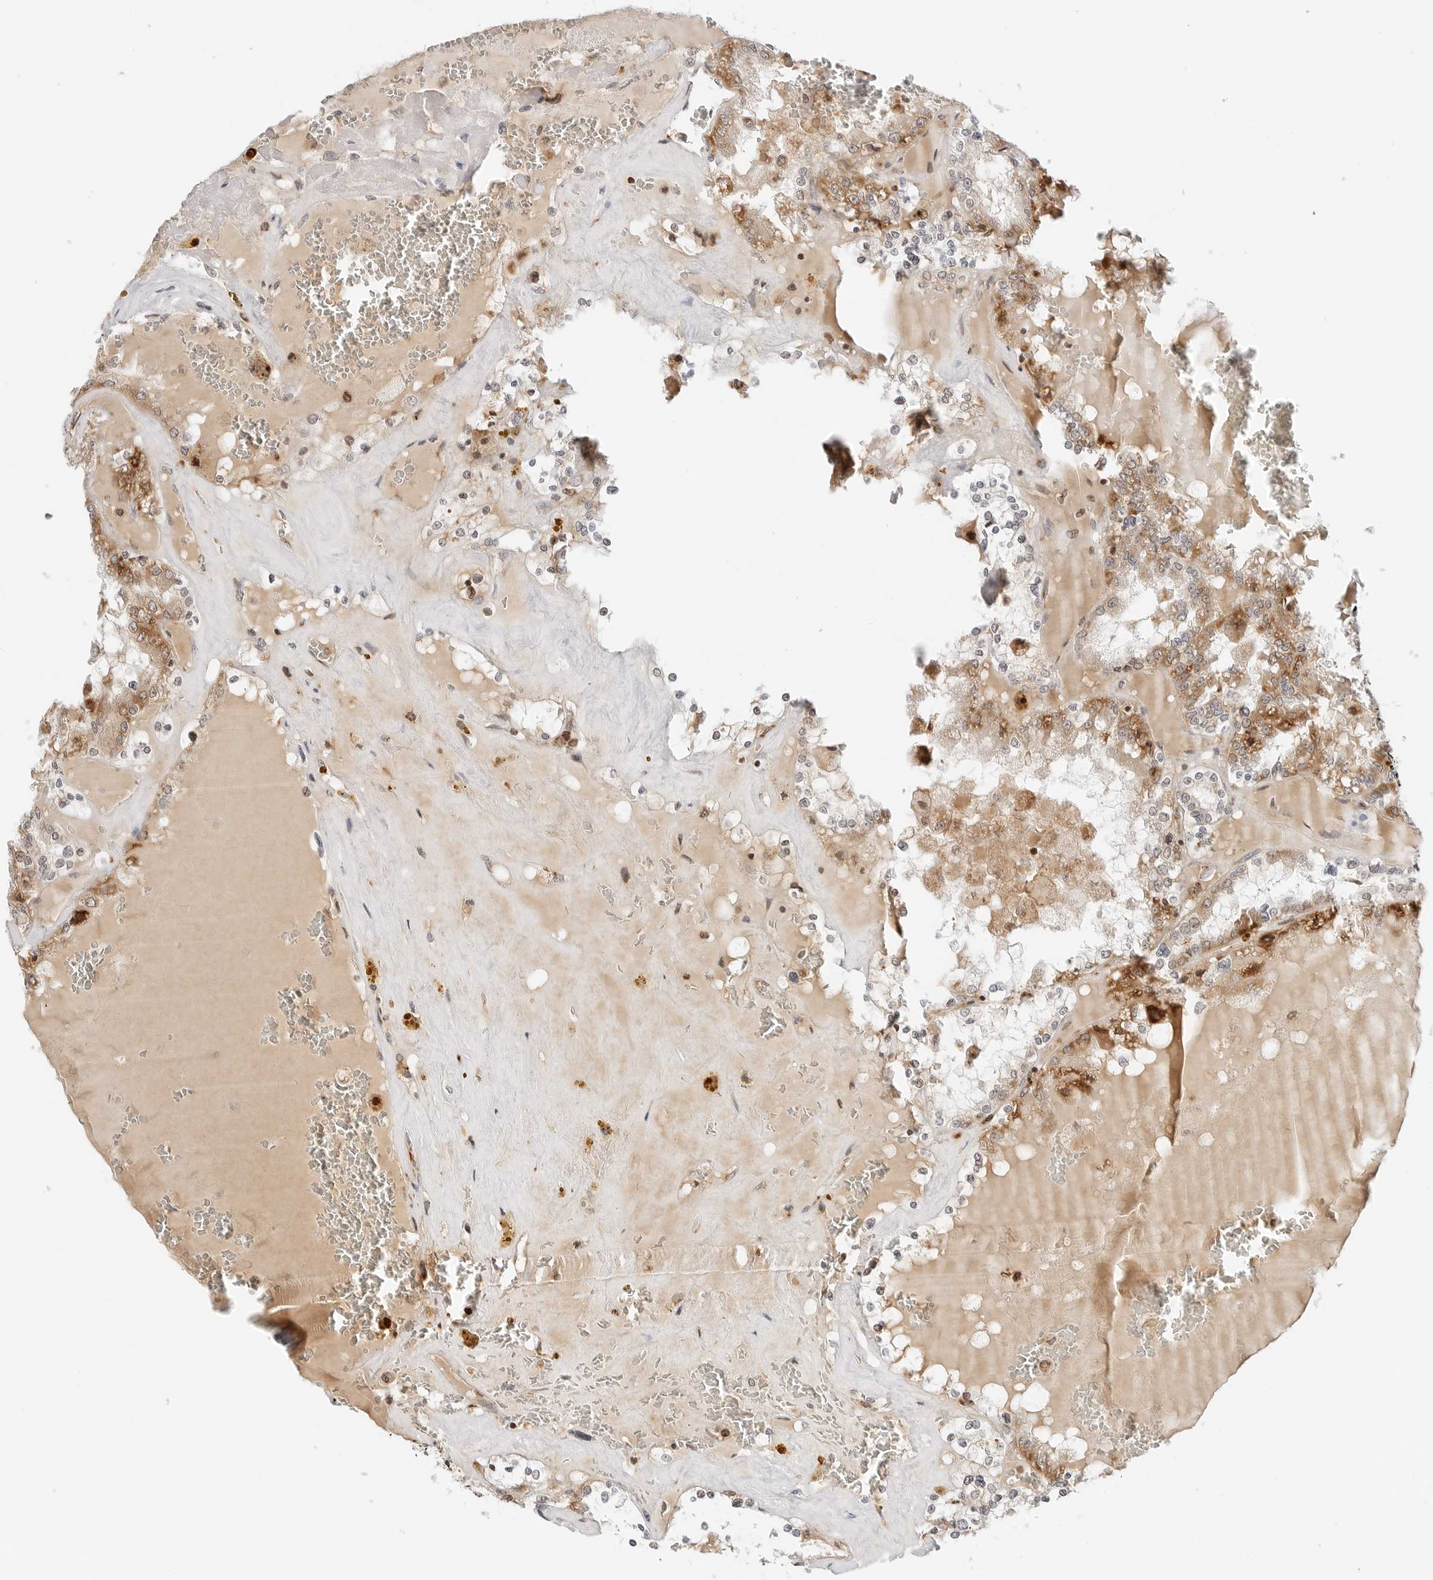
{"staining": {"intensity": "moderate", "quantity": ">75%", "location": "cytoplasmic/membranous"}, "tissue": "renal cancer", "cell_type": "Tumor cells", "image_type": "cancer", "snomed": [{"axis": "morphology", "description": "Adenocarcinoma, NOS"}, {"axis": "topography", "description": "Kidney"}], "caption": "Renal cancer stained with DAB immunohistochemistry reveals medium levels of moderate cytoplasmic/membranous staining in about >75% of tumor cells.", "gene": "DYRK4", "patient": {"sex": "female", "age": 56}}